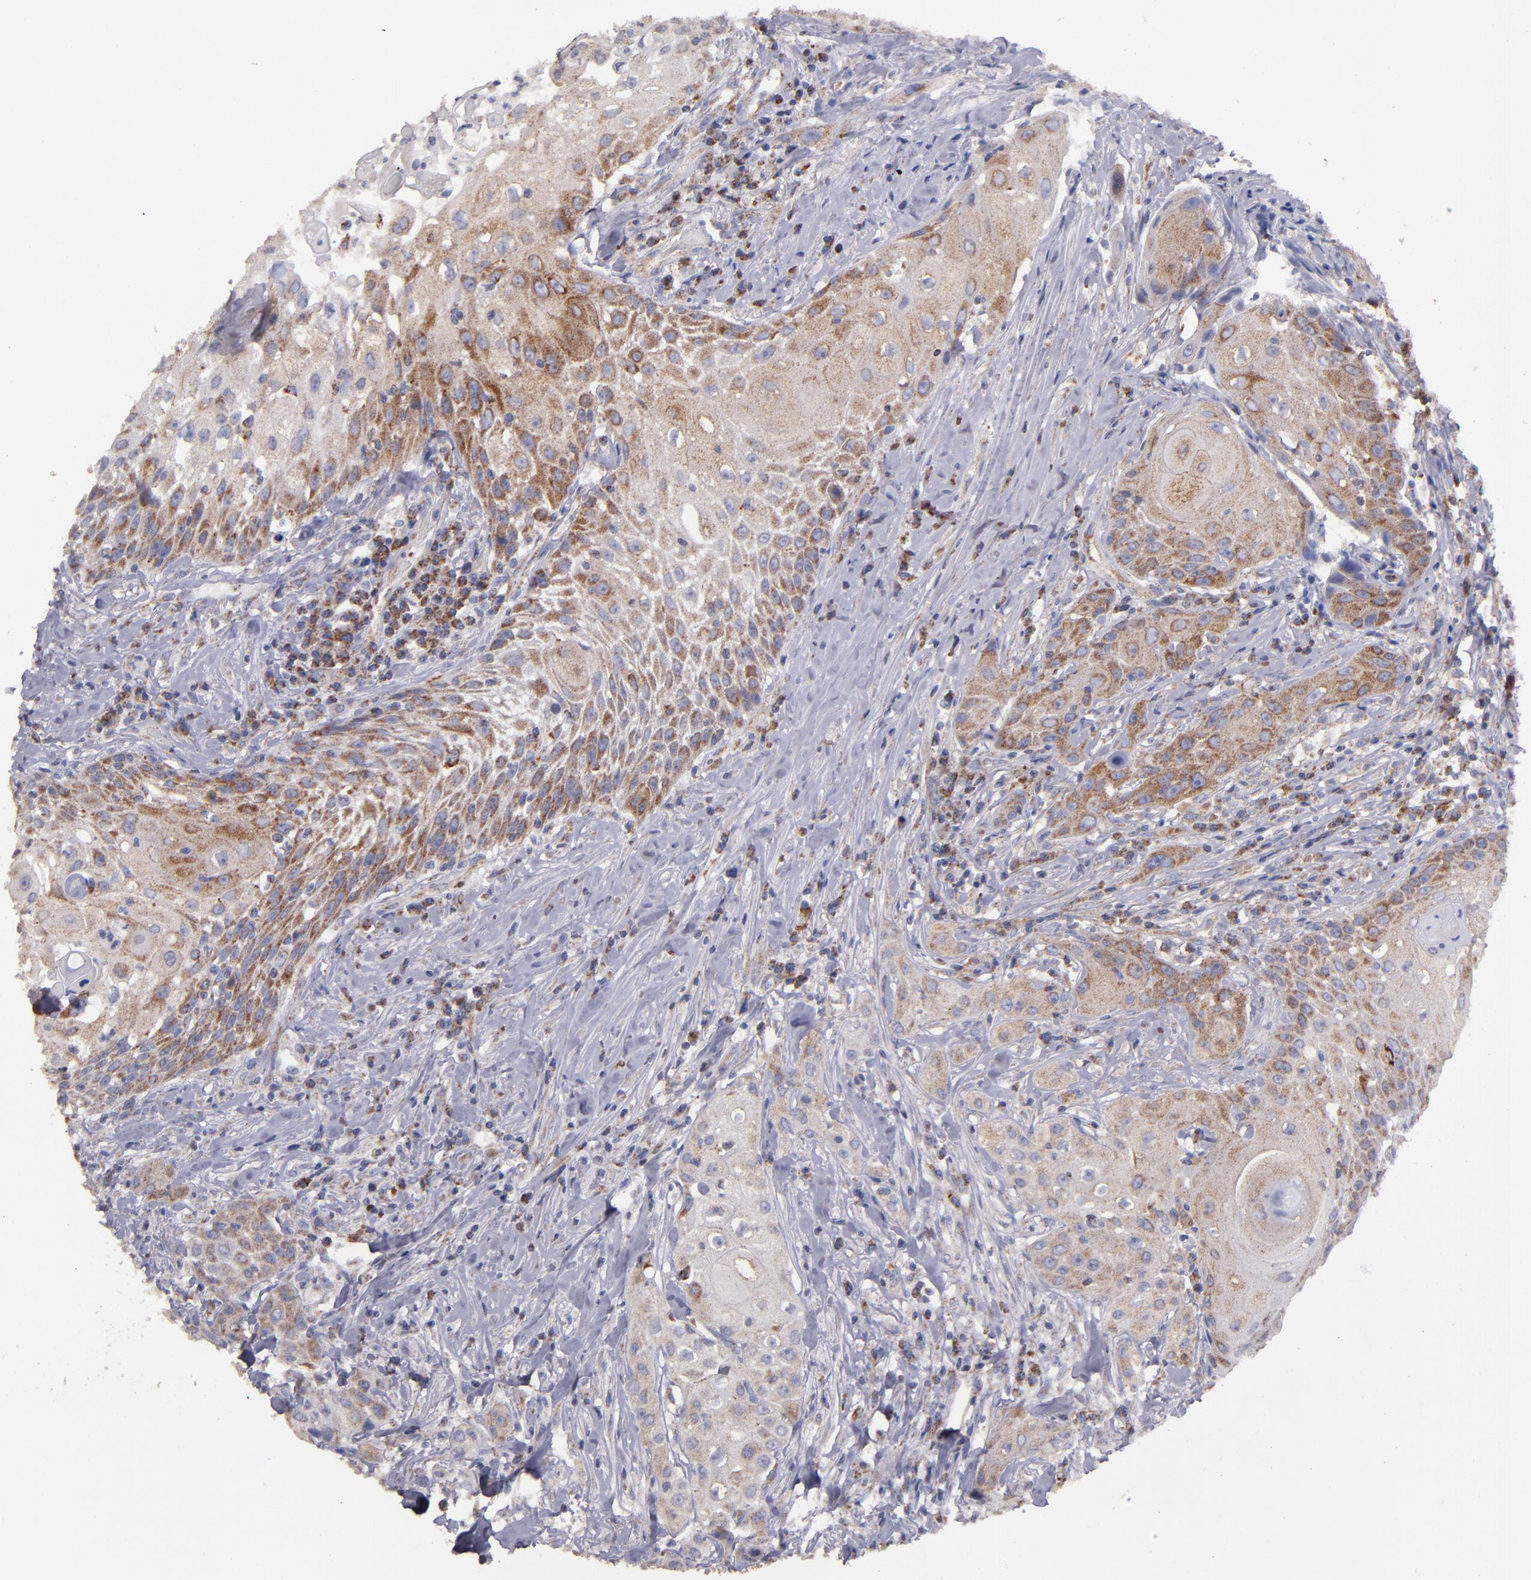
{"staining": {"intensity": "moderate", "quantity": ">75%", "location": "cytoplasmic/membranous"}, "tissue": "head and neck cancer", "cell_type": "Tumor cells", "image_type": "cancer", "snomed": [{"axis": "morphology", "description": "Squamous cell carcinoma, NOS"}, {"axis": "topography", "description": "Oral tissue"}, {"axis": "topography", "description": "Head-Neck"}], "caption": "This is an image of immunohistochemistry staining of squamous cell carcinoma (head and neck), which shows moderate positivity in the cytoplasmic/membranous of tumor cells.", "gene": "CLTA", "patient": {"sex": "female", "age": 82}}